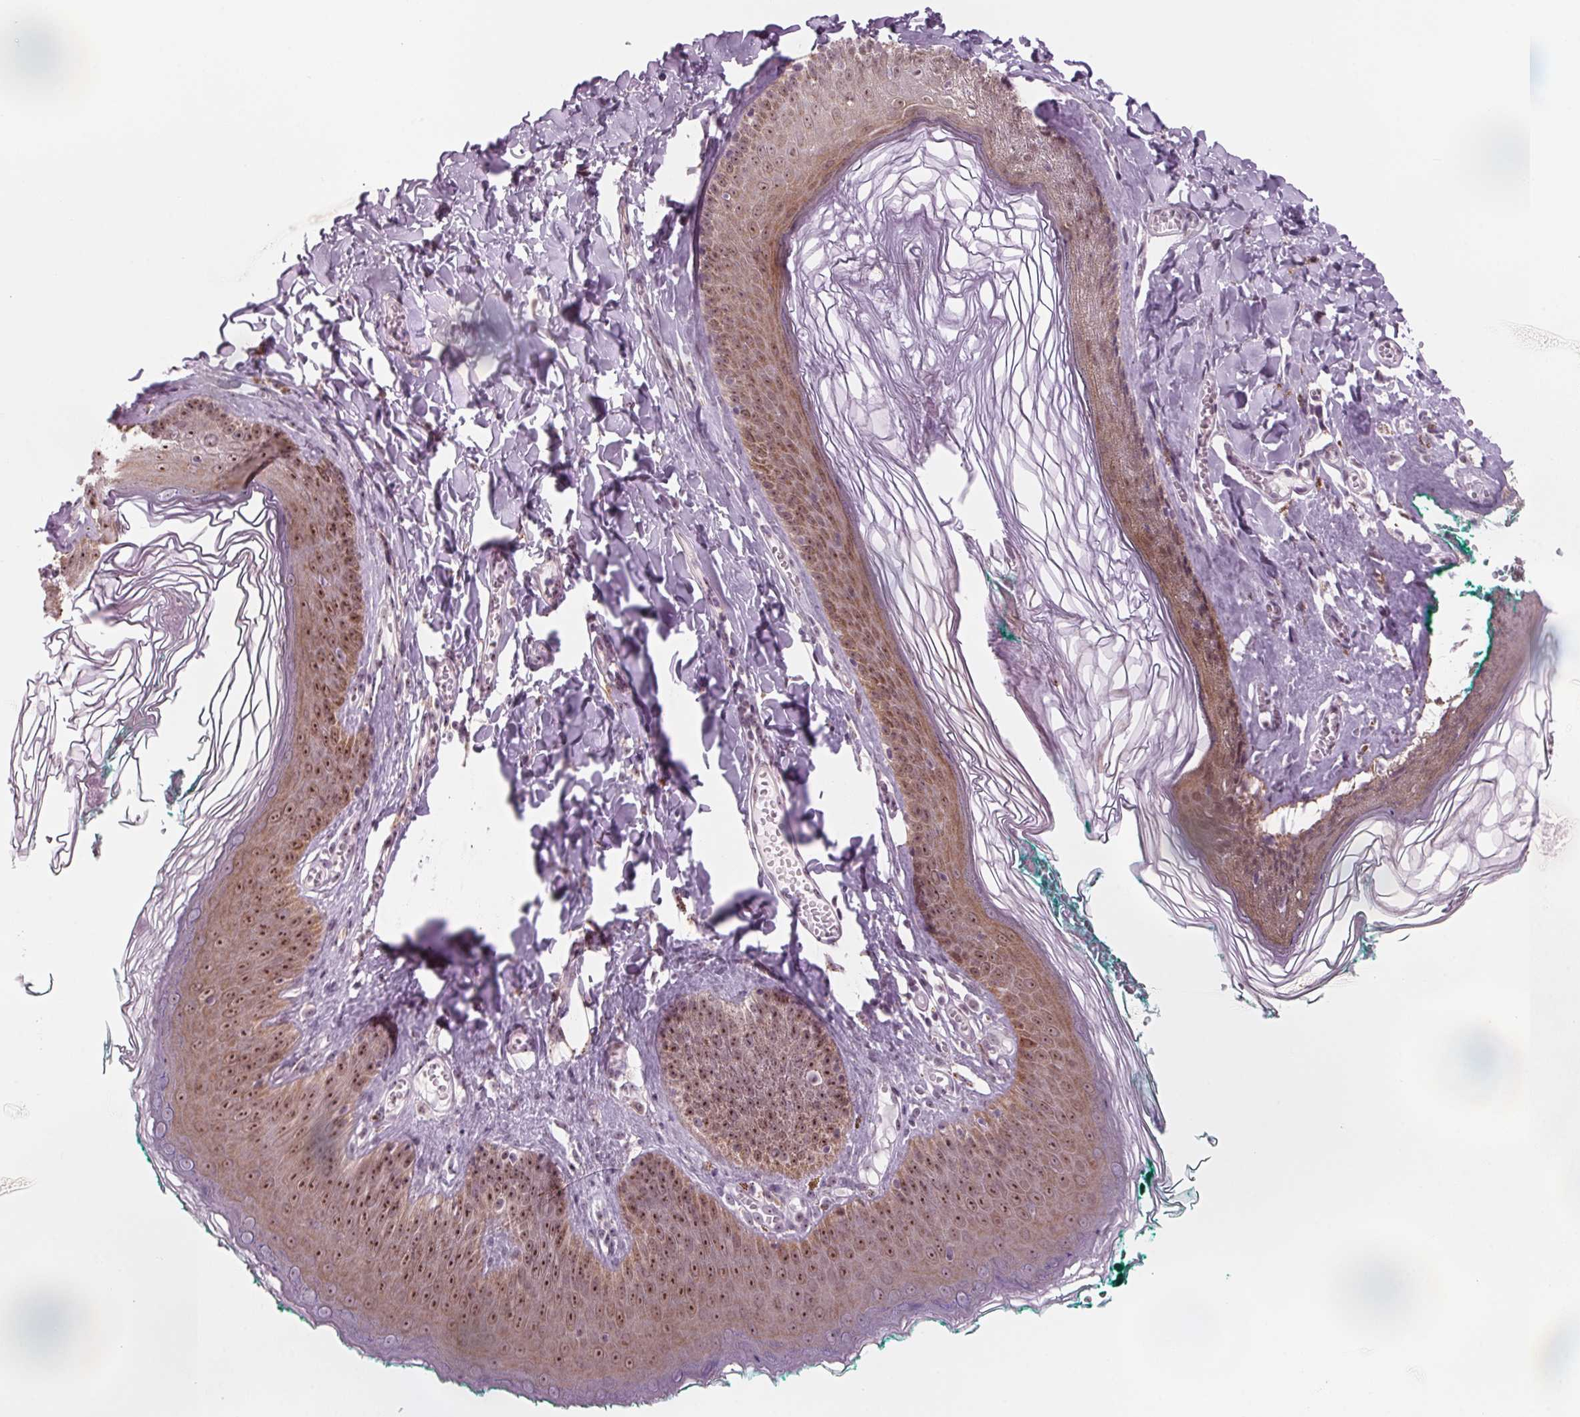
{"staining": {"intensity": "moderate", "quantity": "25%-75%", "location": "cytoplasmic/membranous,nuclear"}, "tissue": "skin", "cell_type": "Epidermal cells", "image_type": "normal", "snomed": [{"axis": "morphology", "description": "Normal tissue, NOS"}, {"axis": "topography", "description": "Vulva"}, {"axis": "topography", "description": "Peripheral nerve tissue"}], "caption": "Epidermal cells reveal medium levels of moderate cytoplasmic/membranous,nuclear staining in approximately 25%-75% of cells in benign human skin.", "gene": "DNTTIP2", "patient": {"sex": "female", "age": 66}}